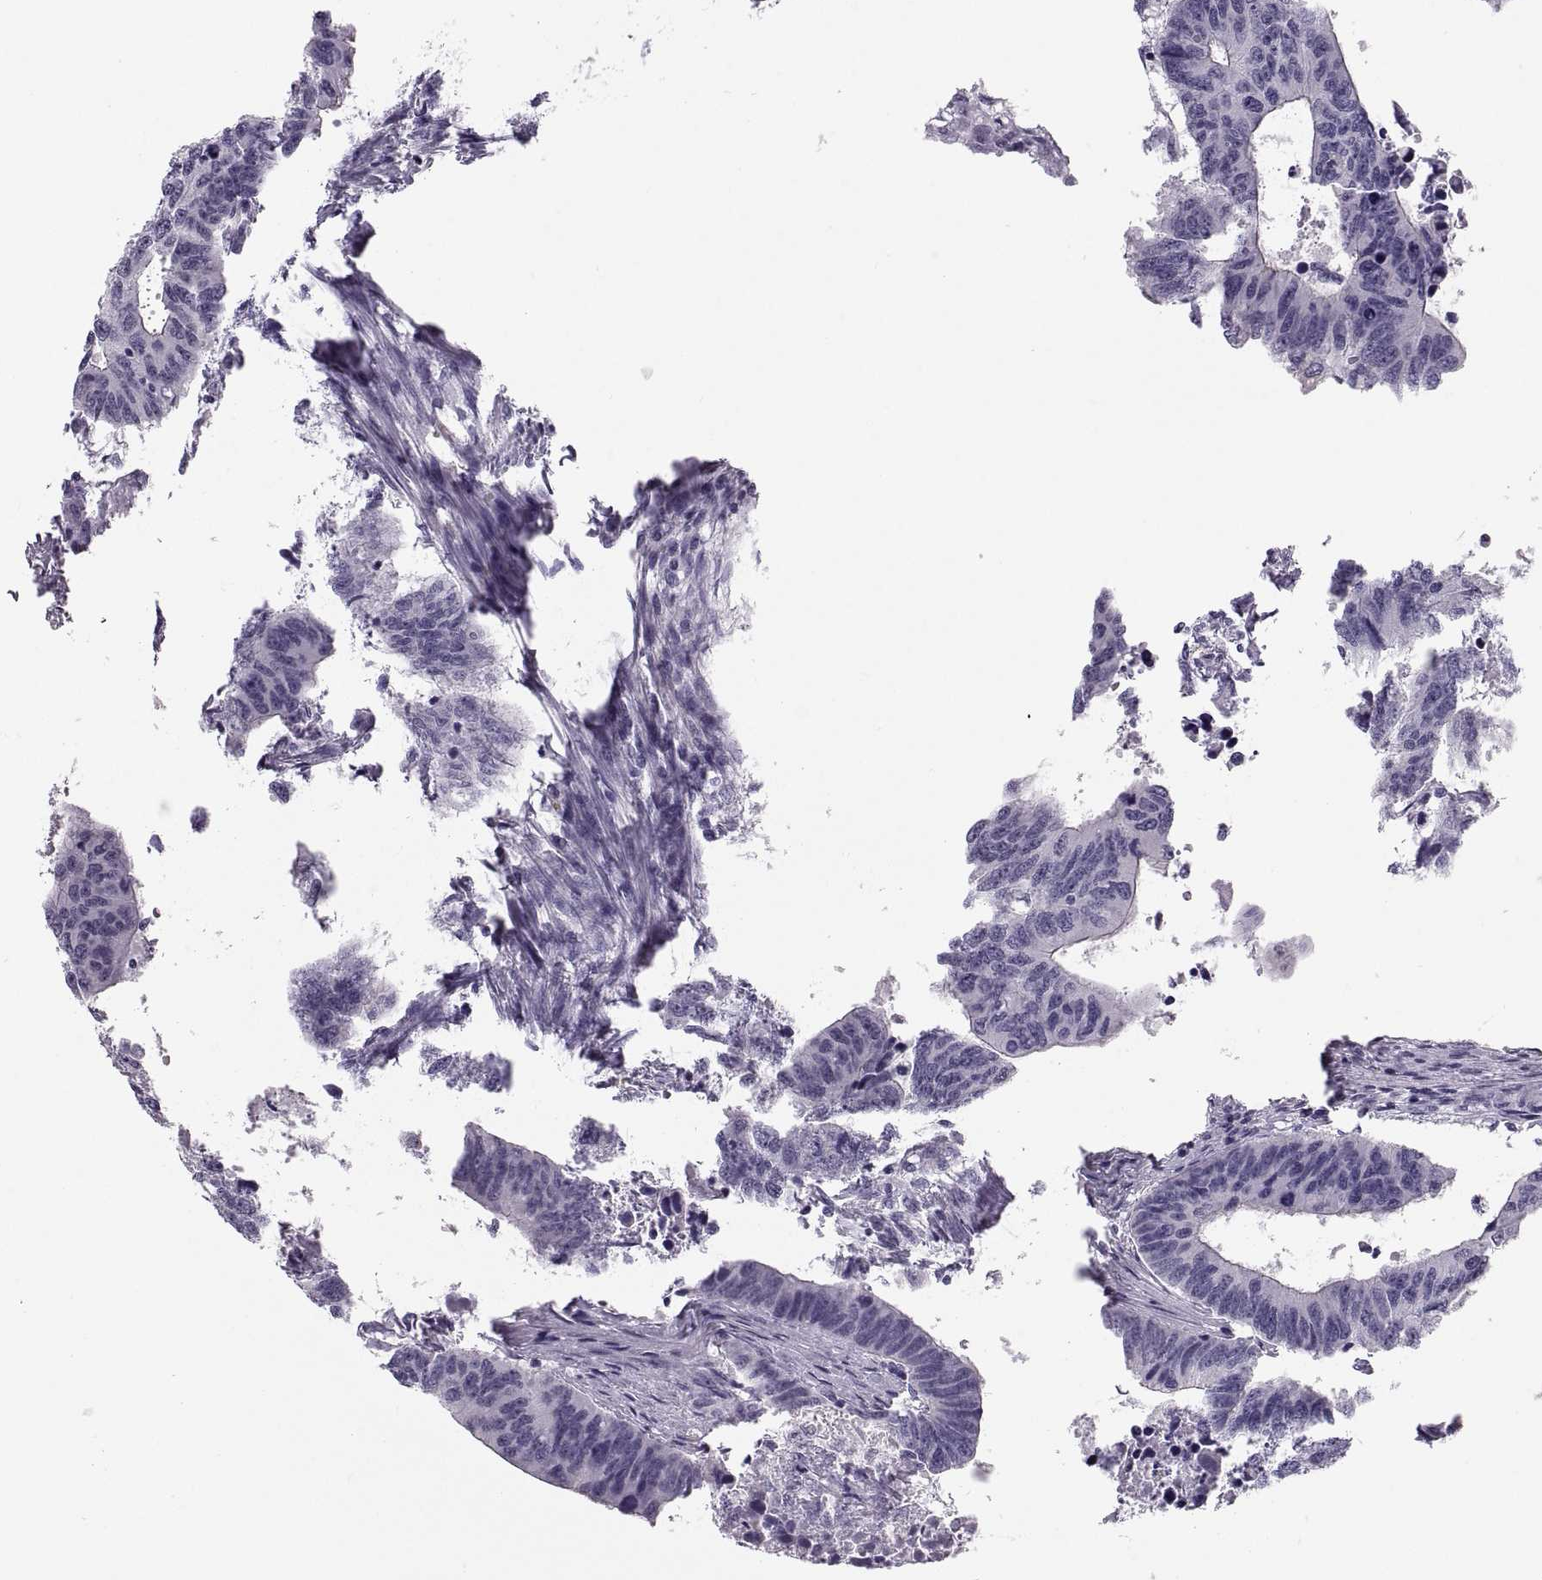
{"staining": {"intensity": "negative", "quantity": "none", "location": "none"}, "tissue": "colorectal cancer", "cell_type": "Tumor cells", "image_type": "cancer", "snomed": [{"axis": "morphology", "description": "Adenocarcinoma, NOS"}, {"axis": "topography", "description": "Rectum"}], "caption": "Immunohistochemistry (IHC) of human adenocarcinoma (colorectal) exhibits no staining in tumor cells.", "gene": "QRICH2", "patient": {"sex": "female", "age": 85}}